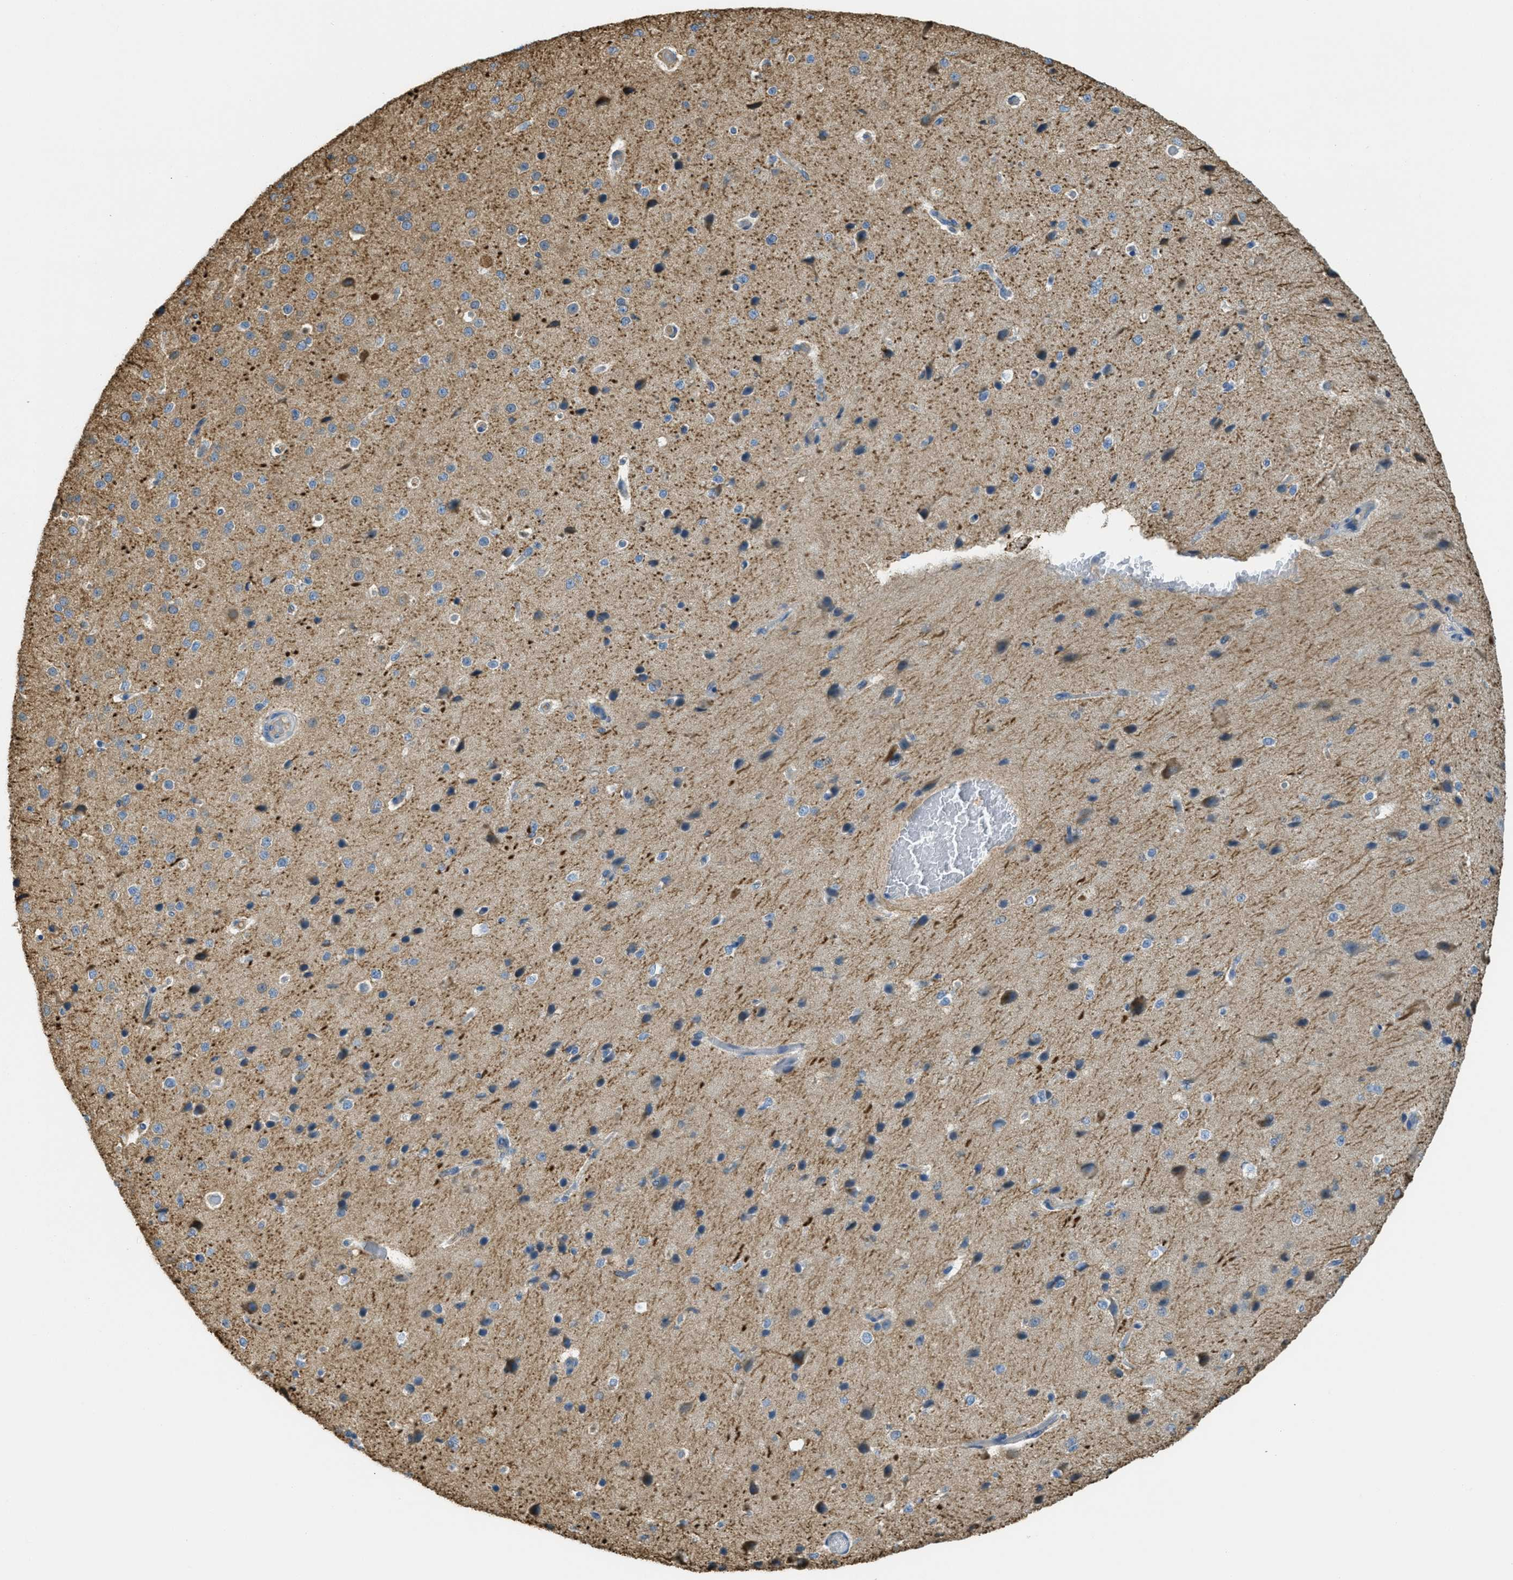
{"staining": {"intensity": "negative", "quantity": "none", "location": "none"}, "tissue": "cerebral cortex", "cell_type": "Endothelial cells", "image_type": "normal", "snomed": [{"axis": "morphology", "description": "Normal tissue, NOS"}, {"axis": "morphology", "description": "Developmental malformation"}, {"axis": "topography", "description": "Cerebral cortex"}], "caption": "Immunohistochemistry photomicrograph of normal human cerebral cortex stained for a protein (brown), which exhibits no staining in endothelial cells.", "gene": "GRIK2", "patient": {"sex": "female", "age": 30}}